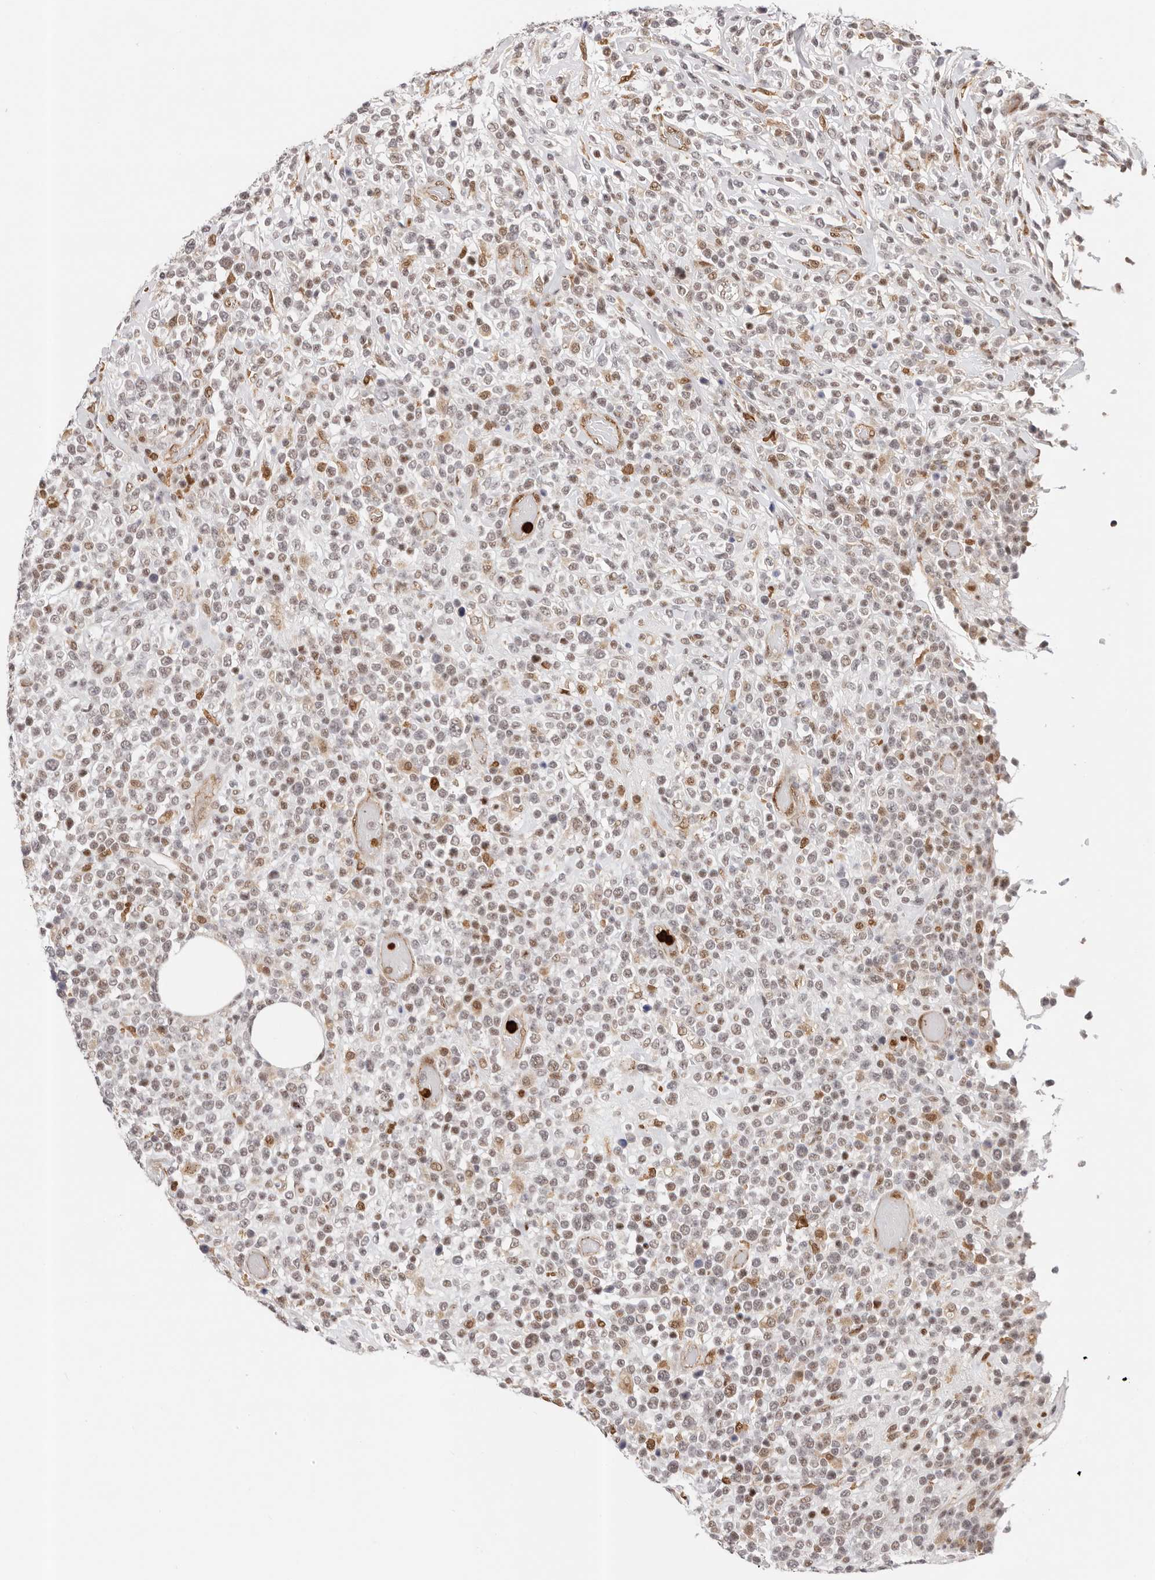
{"staining": {"intensity": "moderate", "quantity": "<25%", "location": "nuclear"}, "tissue": "lymphoma", "cell_type": "Tumor cells", "image_type": "cancer", "snomed": [{"axis": "morphology", "description": "Malignant lymphoma, non-Hodgkin's type, High grade"}, {"axis": "topography", "description": "Colon"}], "caption": "An immunohistochemistry (IHC) histopathology image of tumor tissue is shown. Protein staining in brown labels moderate nuclear positivity in lymphoma within tumor cells. The protein of interest is stained brown, and the nuclei are stained in blue (DAB (3,3'-diaminobenzidine) IHC with brightfield microscopy, high magnification).", "gene": "AFDN", "patient": {"sex": "female", "age": 53}}